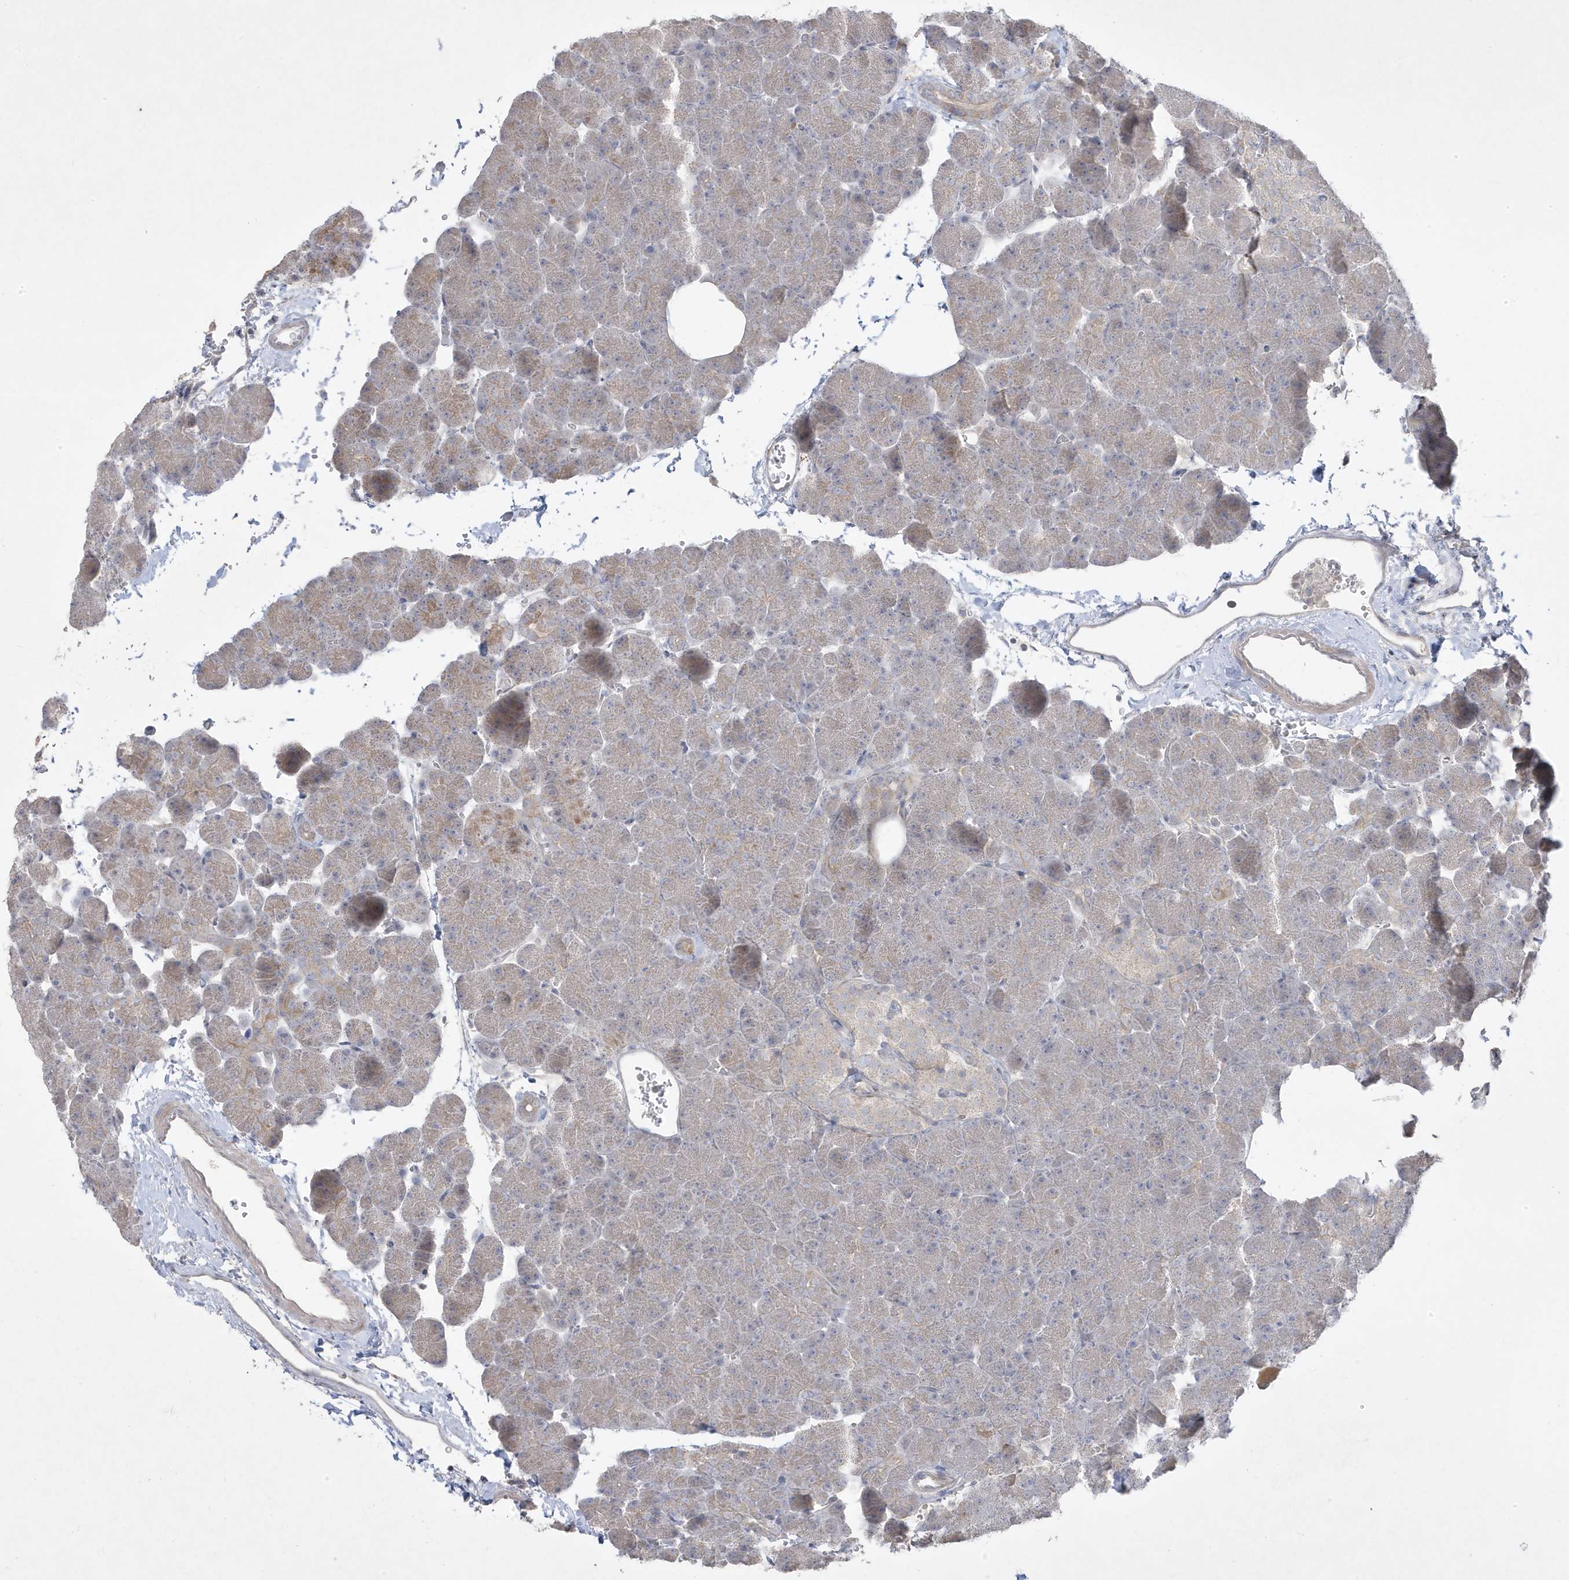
{"staining": {"intensity": "weak", "quantity": "25%-75%", "location": "cytoplasmic/membranous"}, "tissue": "pancreas", "cell_type": "Exocrine glandular cells", "image_type": "normal", "snomed": [{"axis": "morphology", "description": "Normal tissue, NOS"}, {"axis": "morphology", "description": "Carcinoid, malignant, NOS"}, {"axis": "topography", "description": "Pancreas"}], "caption": "Immunohistochemical staining of unremarkable human pancreas exhibits weak cytoplasmic/membranous protein staining in approximately 25%-75% of exocrine glandular cells. The staining is performed using DAB (3,3'-diaminobenzidine) brown chromogen to label protein expression. The nuclei are counter-stained blue using hematoxylin.", "gene": "RGL4", "patient": {"sex": "female", "age": 35}}